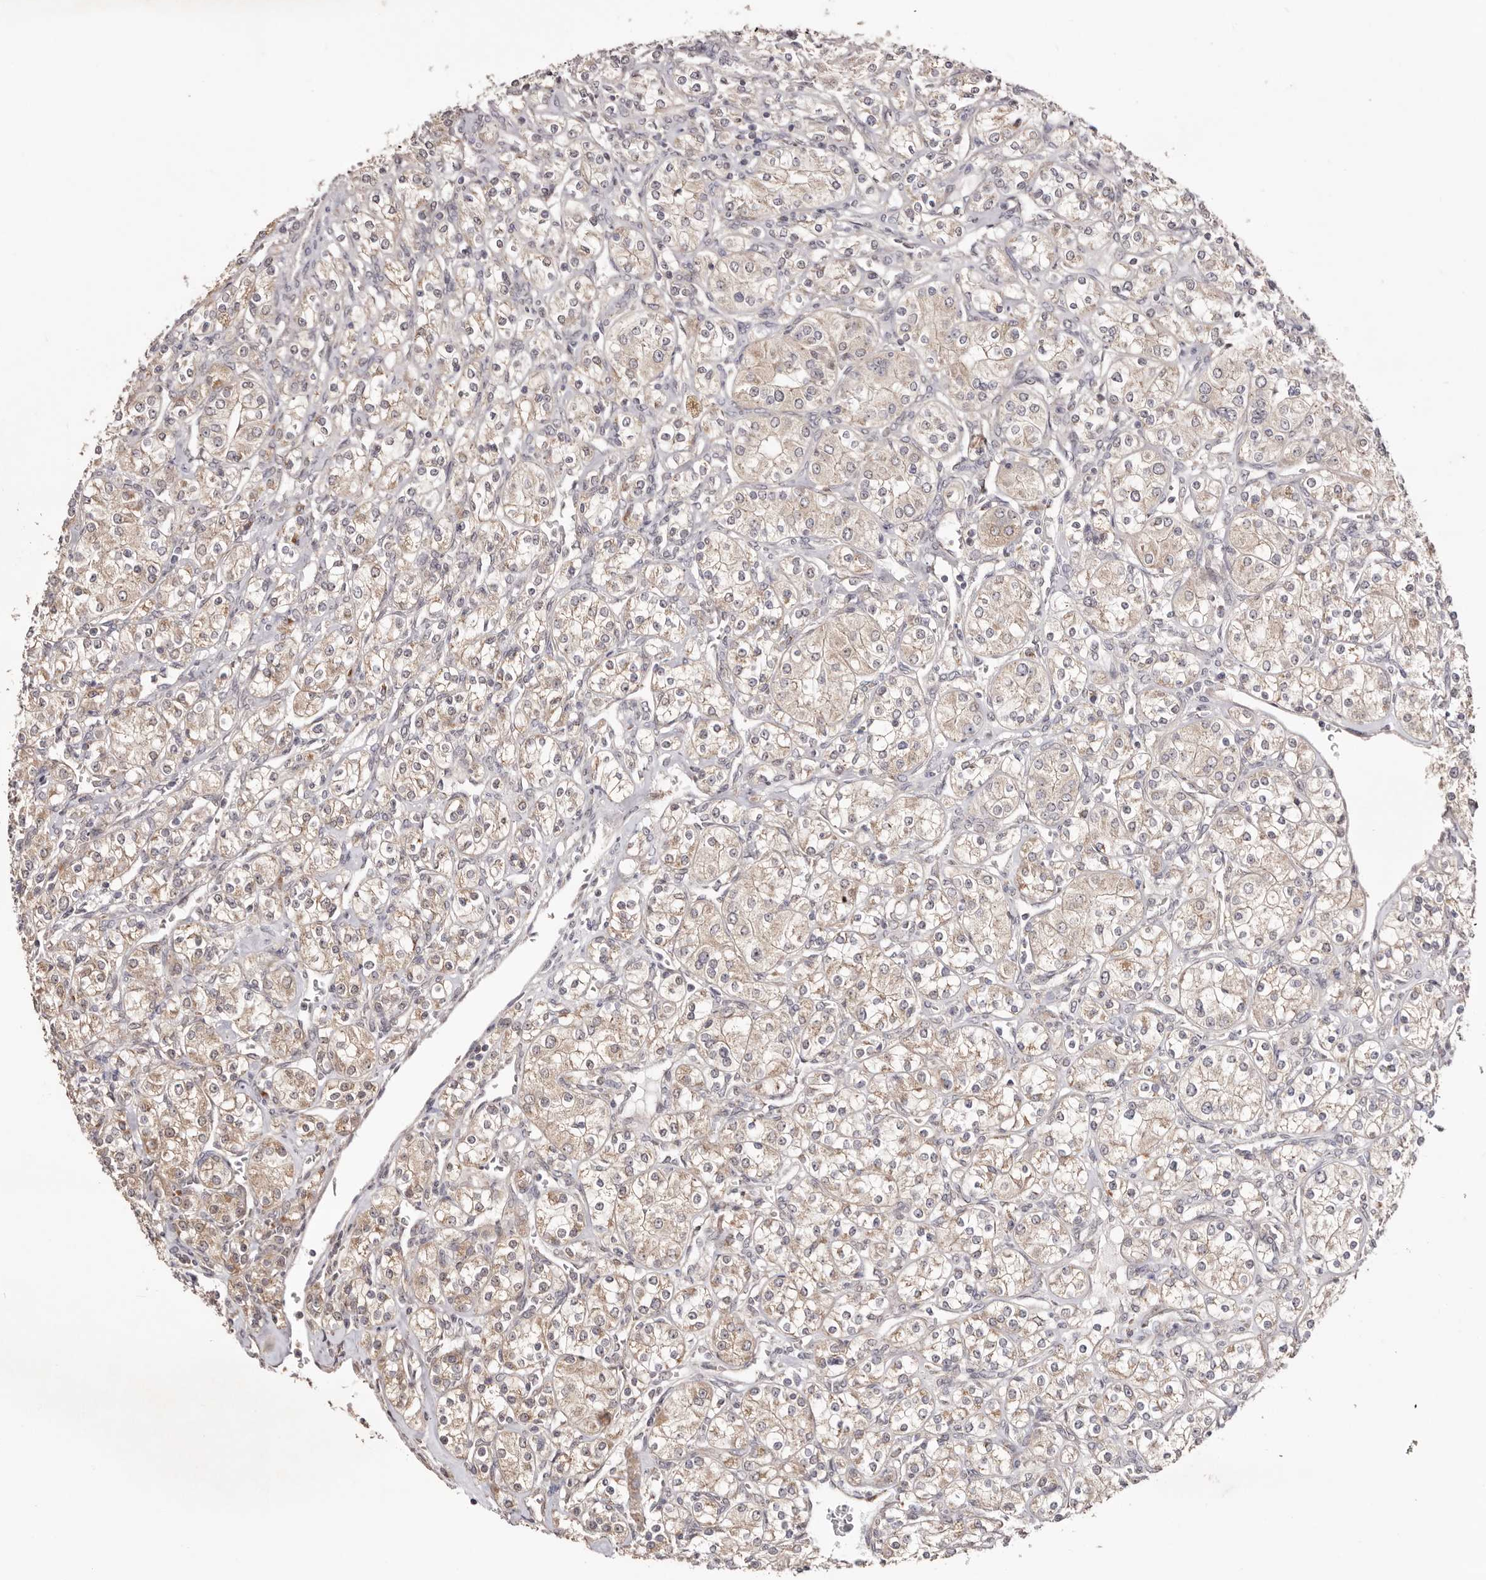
{"staining": {"intensity": "weak", "quantity": "25%-75%", "location": "cytoplasmic/membranous"}, "tissue": "renal cancer", "cell_type": "Tumor cells", "image_type": "cancer", "snomed": [{"axis": "morphology", "description": "Adenocarcinoma, NOS"}, {"axis": "topography", "description": "Kidney"}], "caption": "Brown immunohistochemical staining in human renal adenocarcinoma exhibits weak cytoplasmic/membranous staining in about 25%-75% of tumor cells. Nuclei are stained in blue.", "gene": "EGR3", "patient": {"sex": "male", "age": 77}}